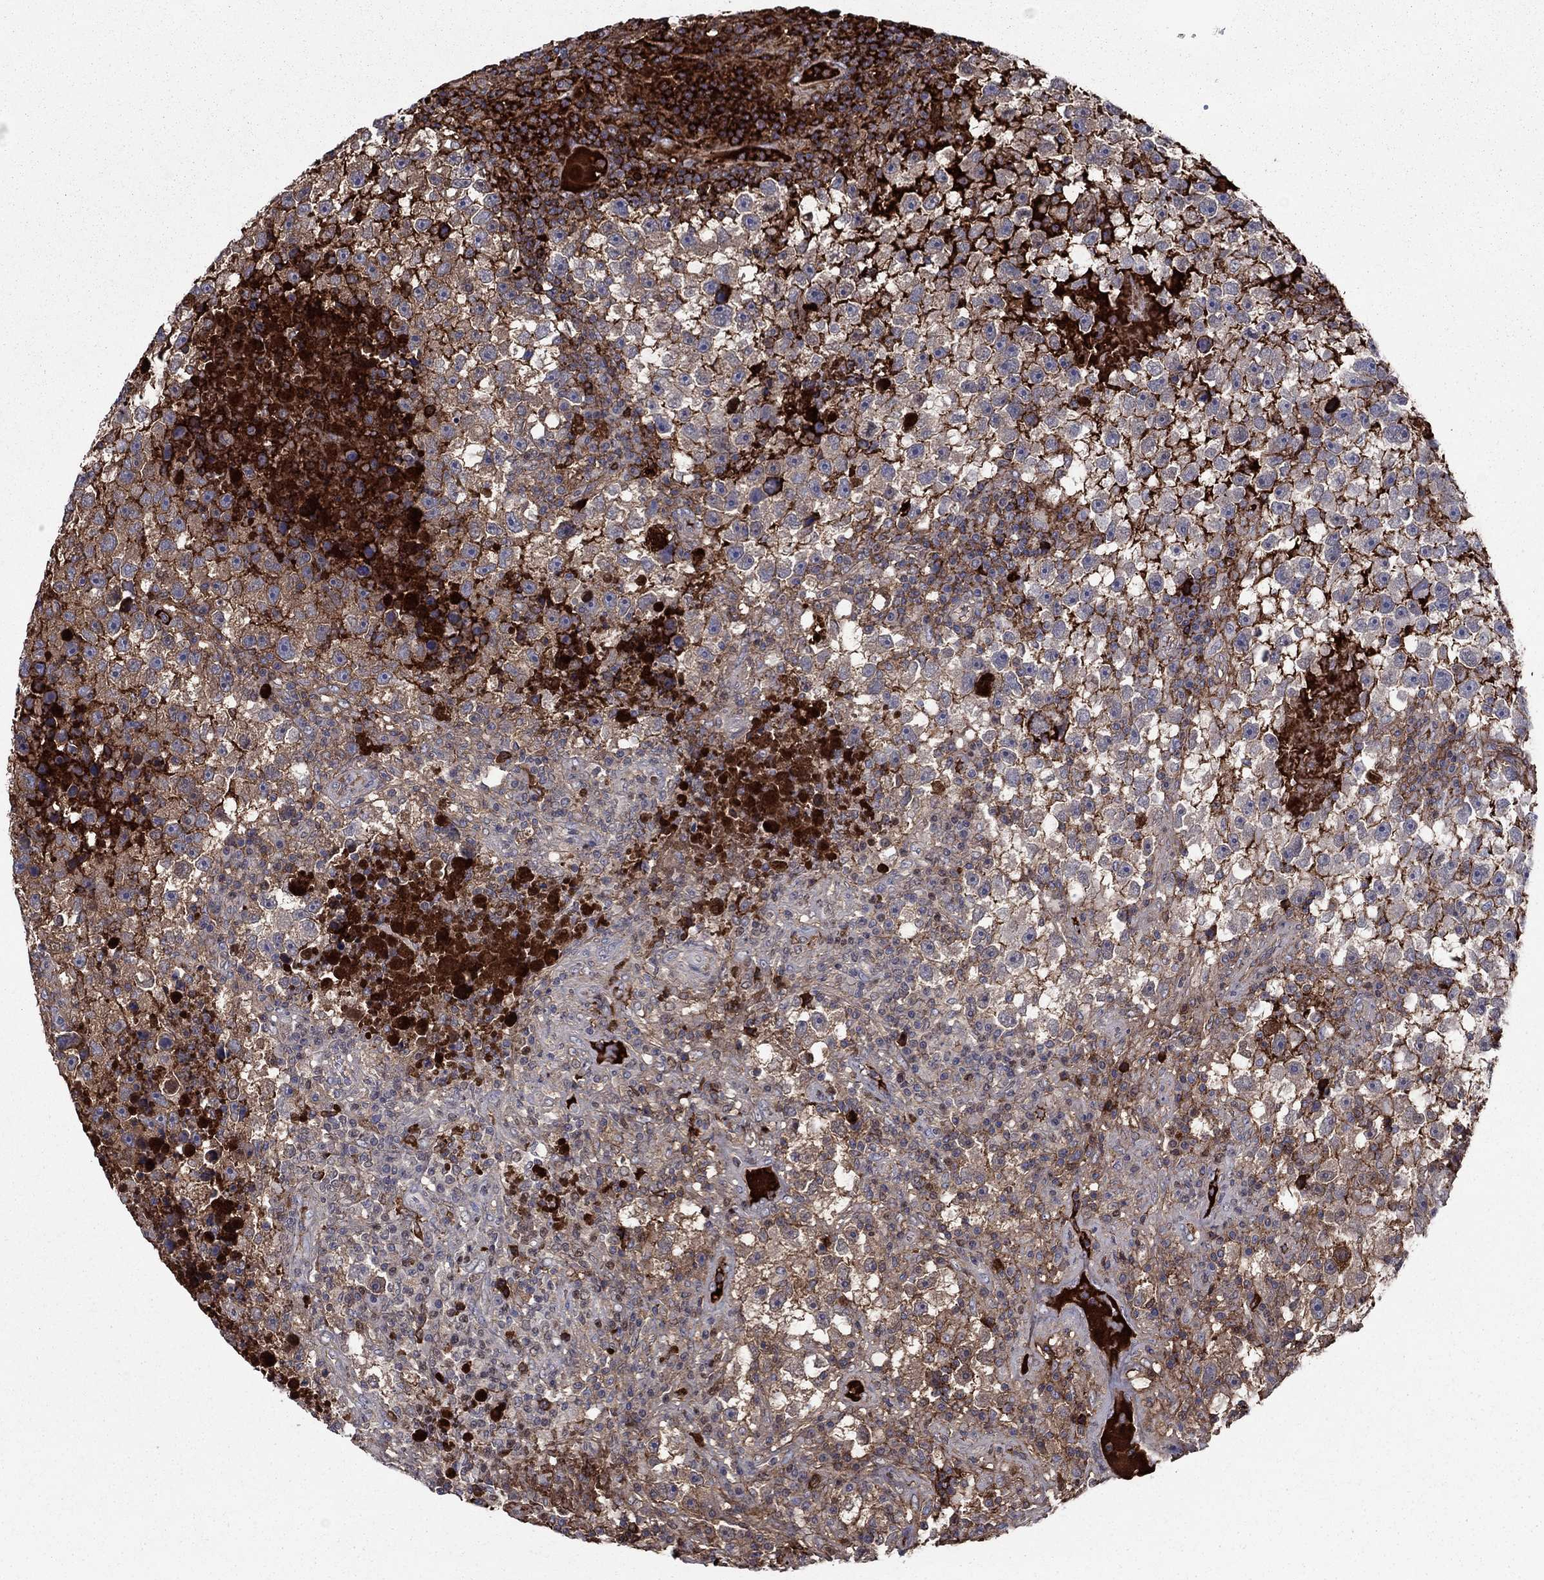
{"staining": {"intensity": "negative", "quantity": "none", "location": "none"}, "tissue": "testis cancer", "cell_type": "Tumor cells", "image_type": "cancer", "snomed": [{"axis": "morphology", "description": "Seminoma, NOS"}, {"axis": "topography", "description": "Testis"}], "caption": "Immunohistochemistry (IHC) photomicrograph of seminoma (testis) stained for a protein (brown), which displays no staining in tumor cells. Brightfield microscopy of immunohistochemistry stained with DAB (brown) and hematoxylin (blue), captured at high magnification.", "gene": "HPX", "patient": {"sex": "male", "age": 47}}